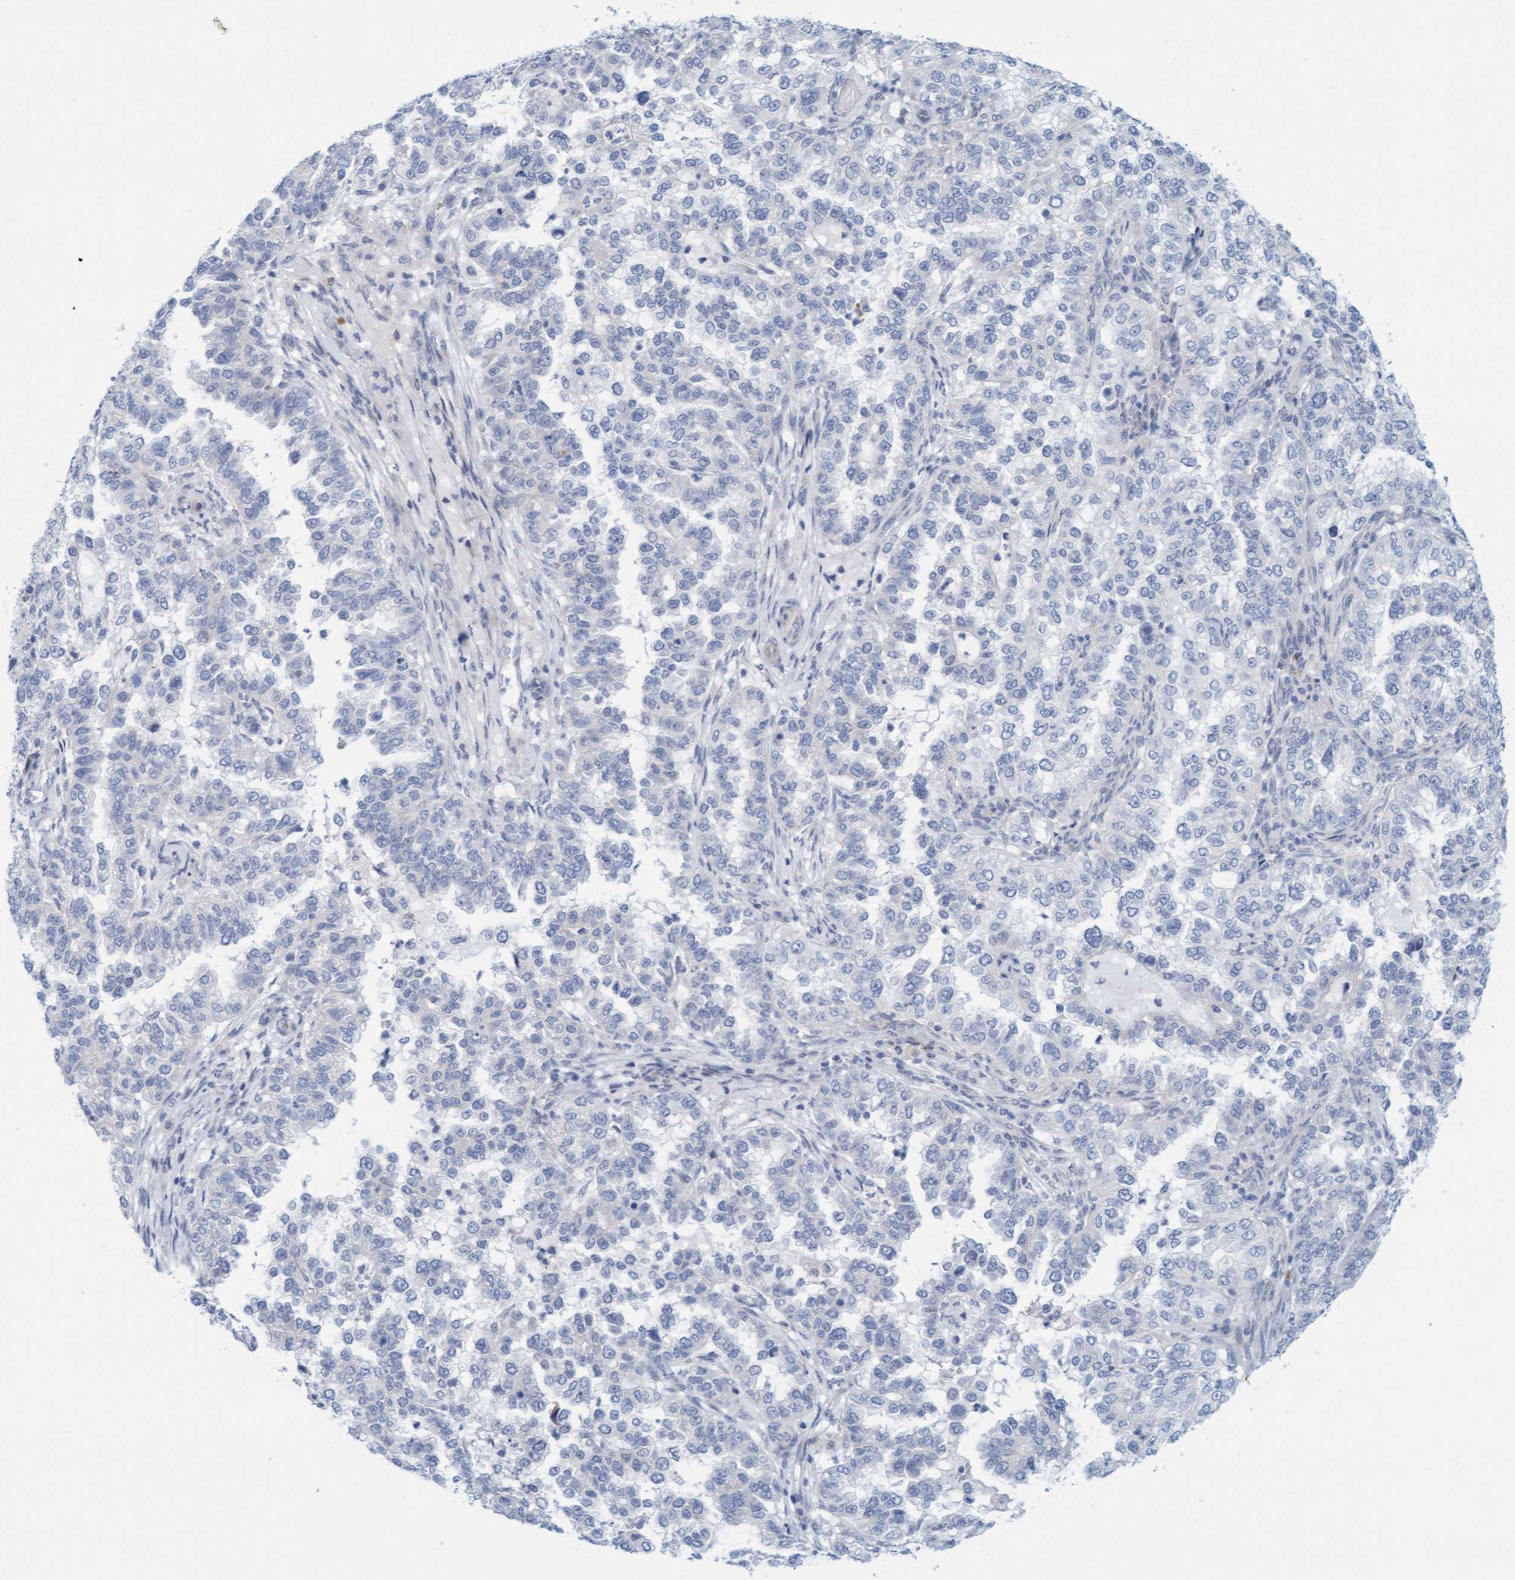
{"staining": {"intensity": "negative", "quantity": "none", "location": "none"}, "tissue": "endometrial cancer", "cell_type": "Tumor cells", "image_type": "cancer", "snomed": [{"axis": "morphology", "description": "Adenocarcinoma, NOS"}, {"axis": "topography", "description": "Endometrium"}], "caption": "High power microscopy micrograph of an immunohistochemistry histopathology image of endometrial adenocarcinoma, revealing no significant expression in tumor cells. (DAB (3,3'-diaminobenzidine) IHC, high magnification).", "gene": "CPA3", "patient": {"sex": "female", "age": 85}}